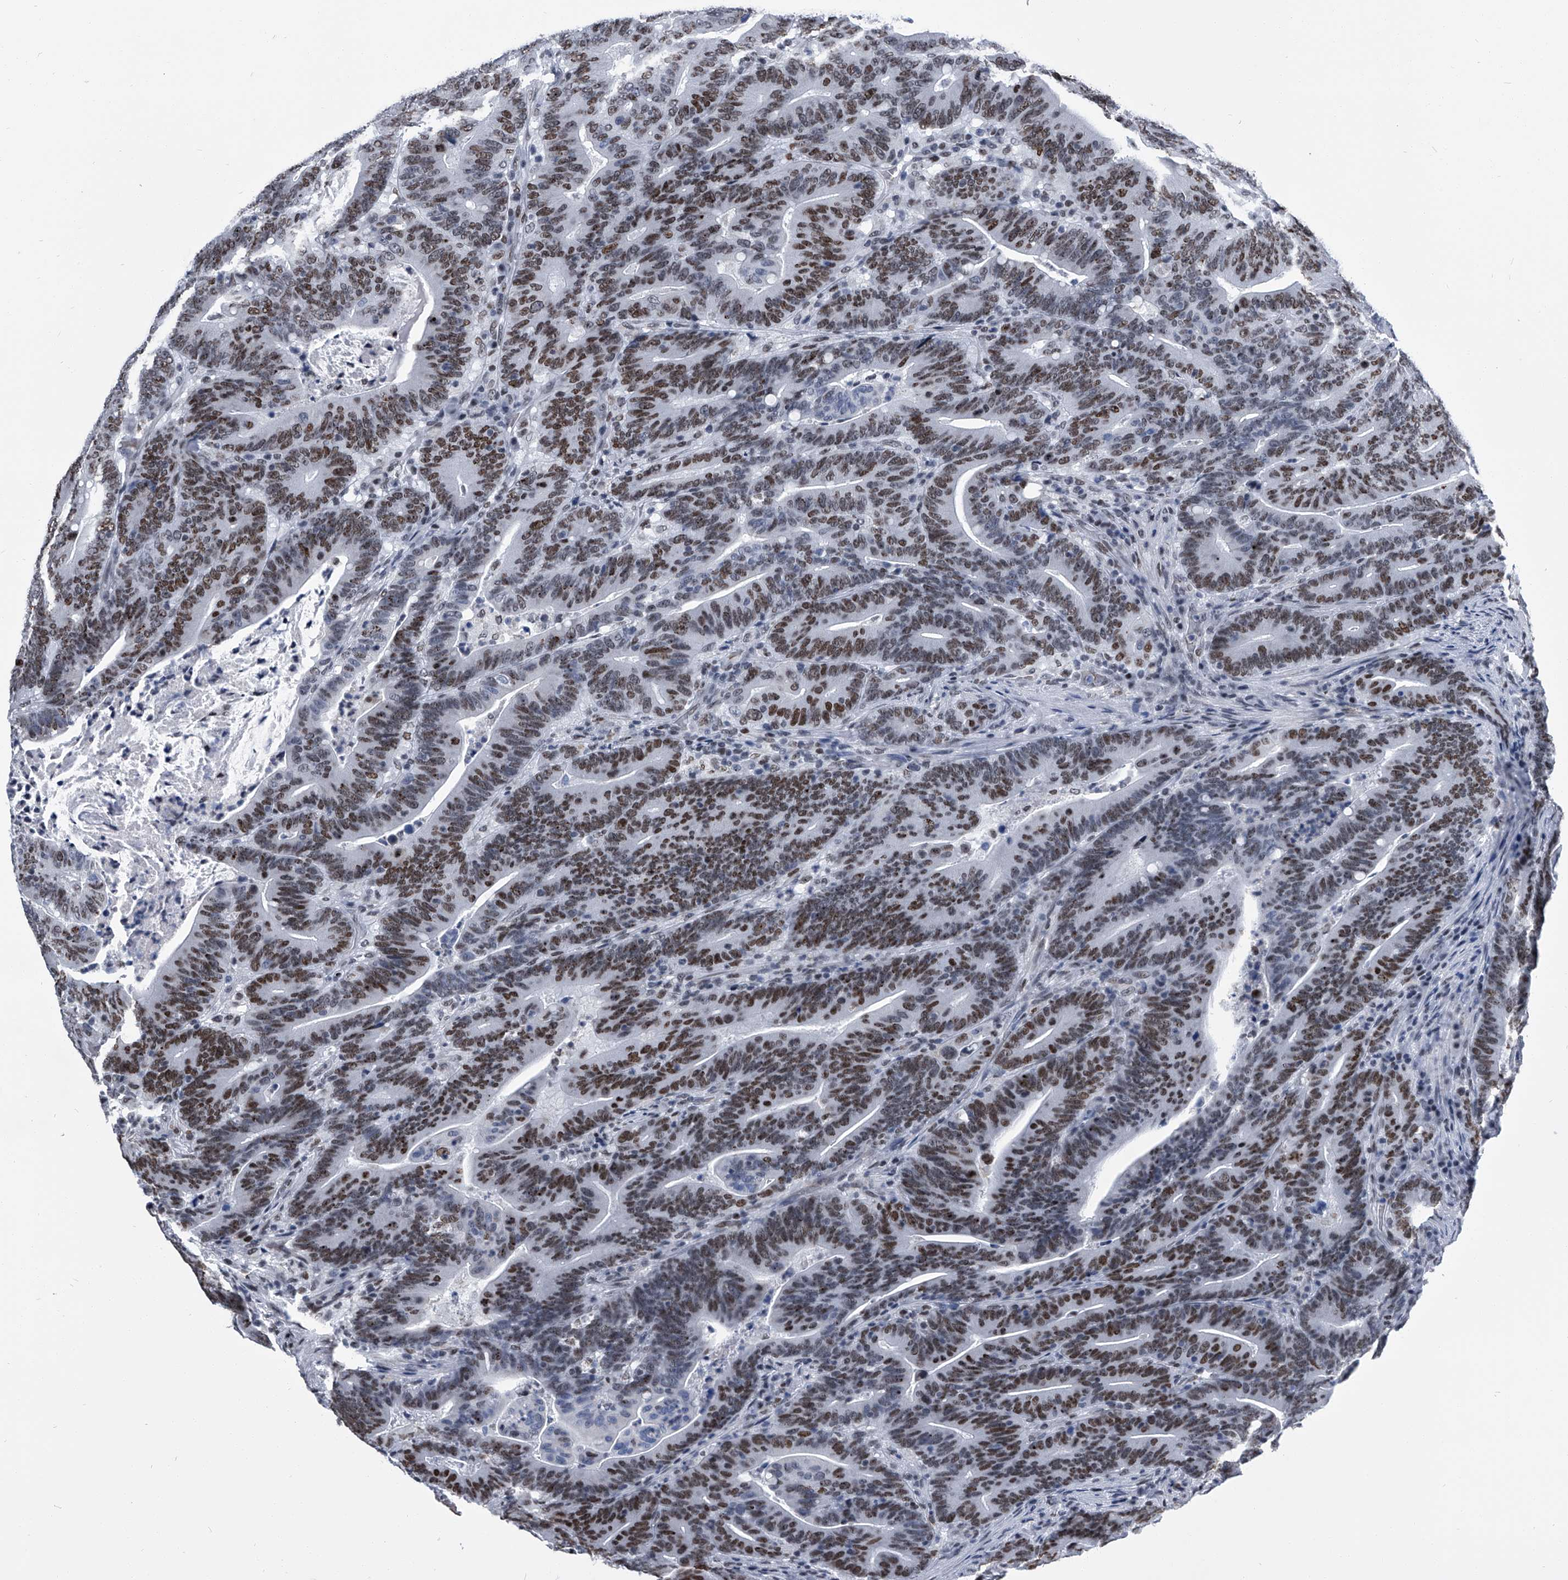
{"staining": {"intensity": "moderate", "quantity": ">75%", "location": "nuclear"}, "tissue": "colorectal cancer", "cell_type": "Tumor cells", "image_type": "cancer", "snomed": [{"axis": "morphology", "description": "Adenocarcinoma, NOS"}, {"axis": "topography", "description": "Colon"}], "caption": "High-power microscopy captured an immunohistochemistry (IHC) image of adenocarcinoma (colorectal), revealing moderate nuclear positivity in about >75% of tumor cells.", "gene": "SIM2", "patient": {"sex": "female", "age": 66}}